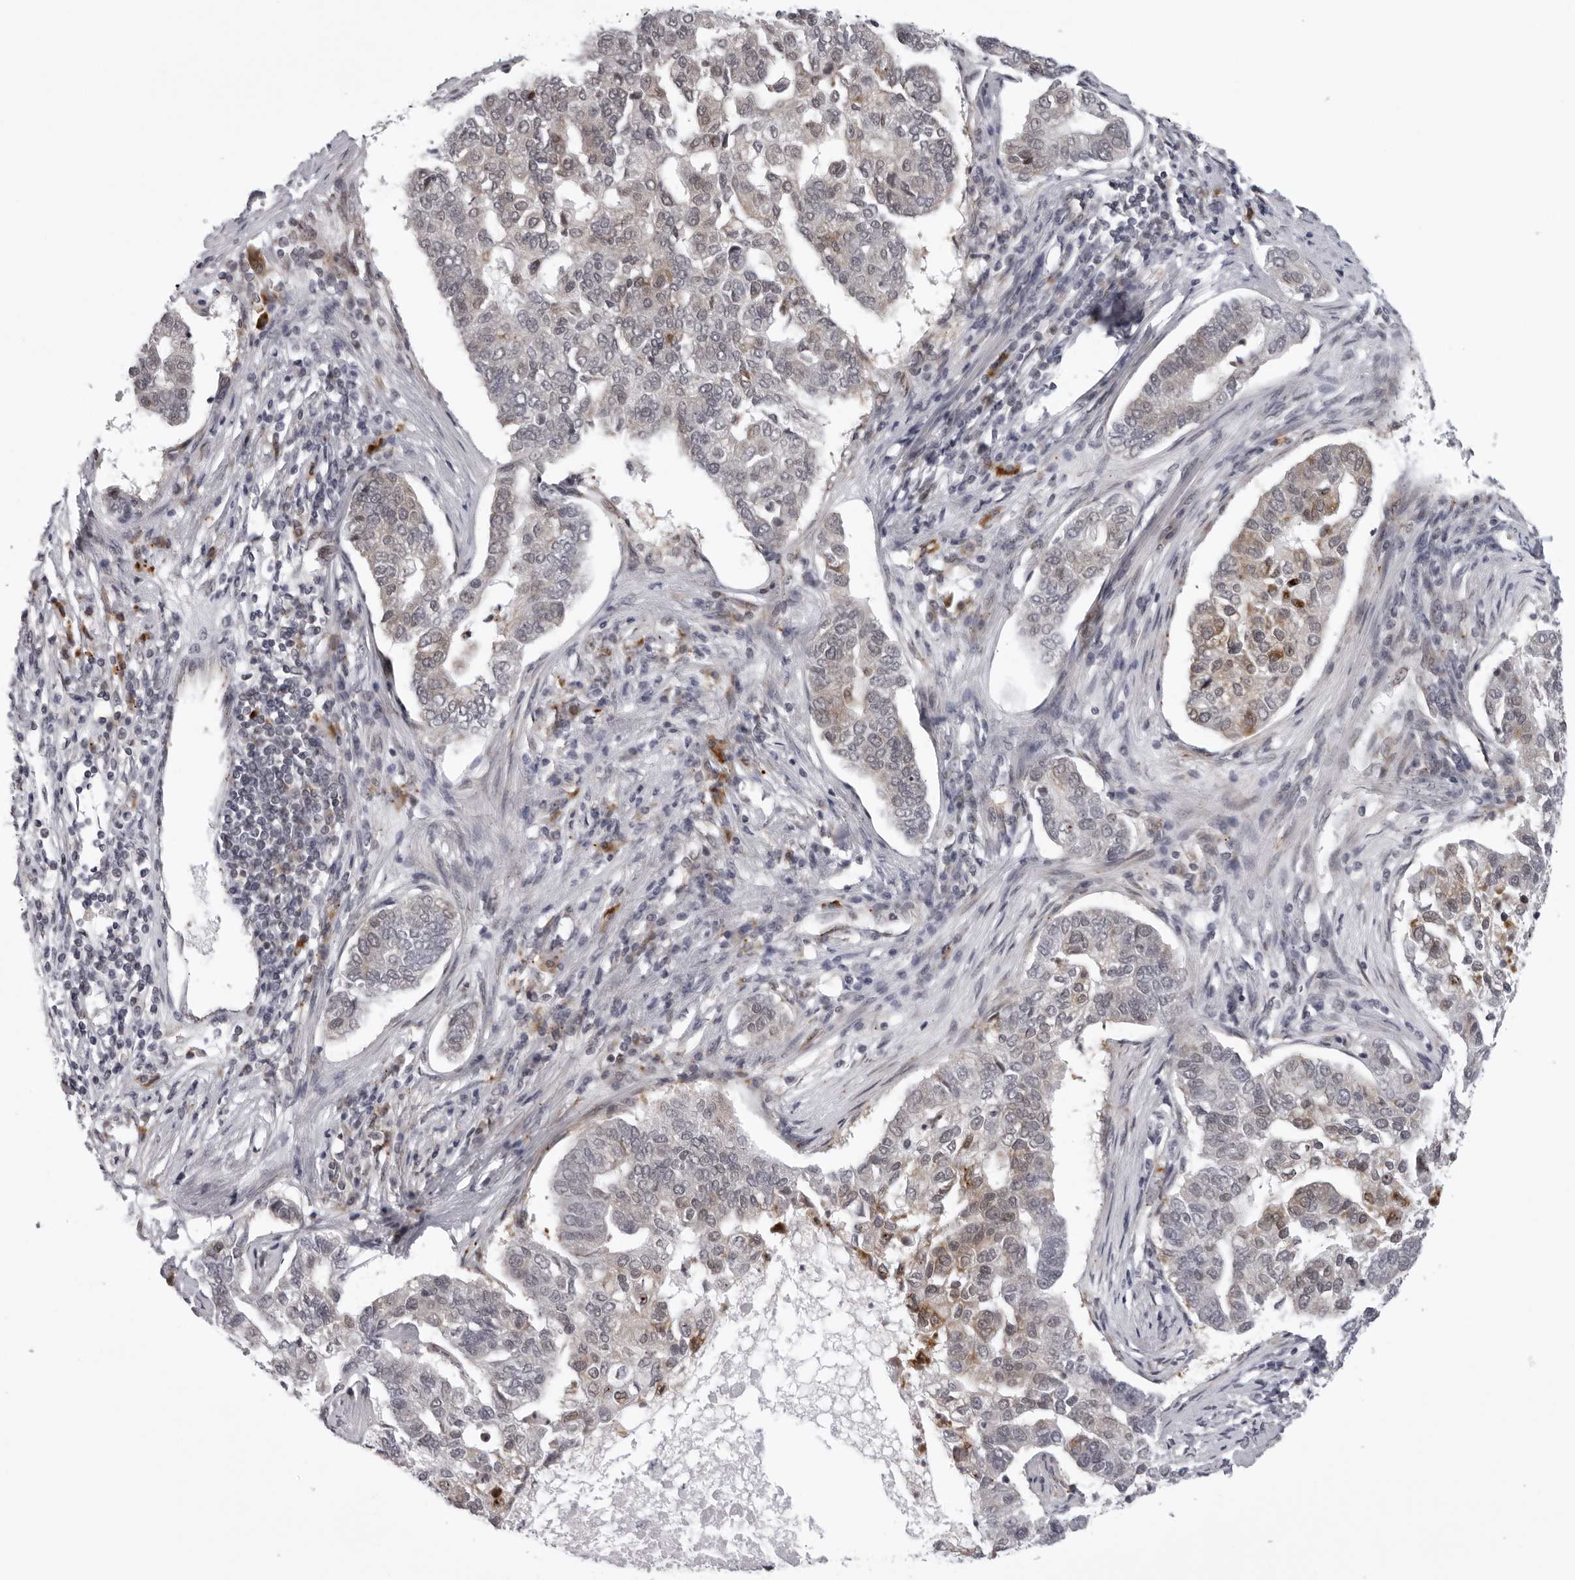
{"staining": {"intensity": "moderate", "quantity": "<25%", "location": "cytoplasmic/membranous"}, "tissue": "pancreatic cancer", "cell_type": "Tumor cells", "image_type": "cancer", "snomed": [{"axis": "morphology", "description": "Adenocarcinoma, NOS"}, {"axis": "topography", "description": "Pancreas"}], "caption": "Immunohistochemical staining of human pancreatic adenocarcinoma demonstrates low levels of moderate cytoplasmic/membranous protein expression in about <25% of tumor cells.", "gene": "GCSAML", "patient": {"sex": "female", "age": 61}}